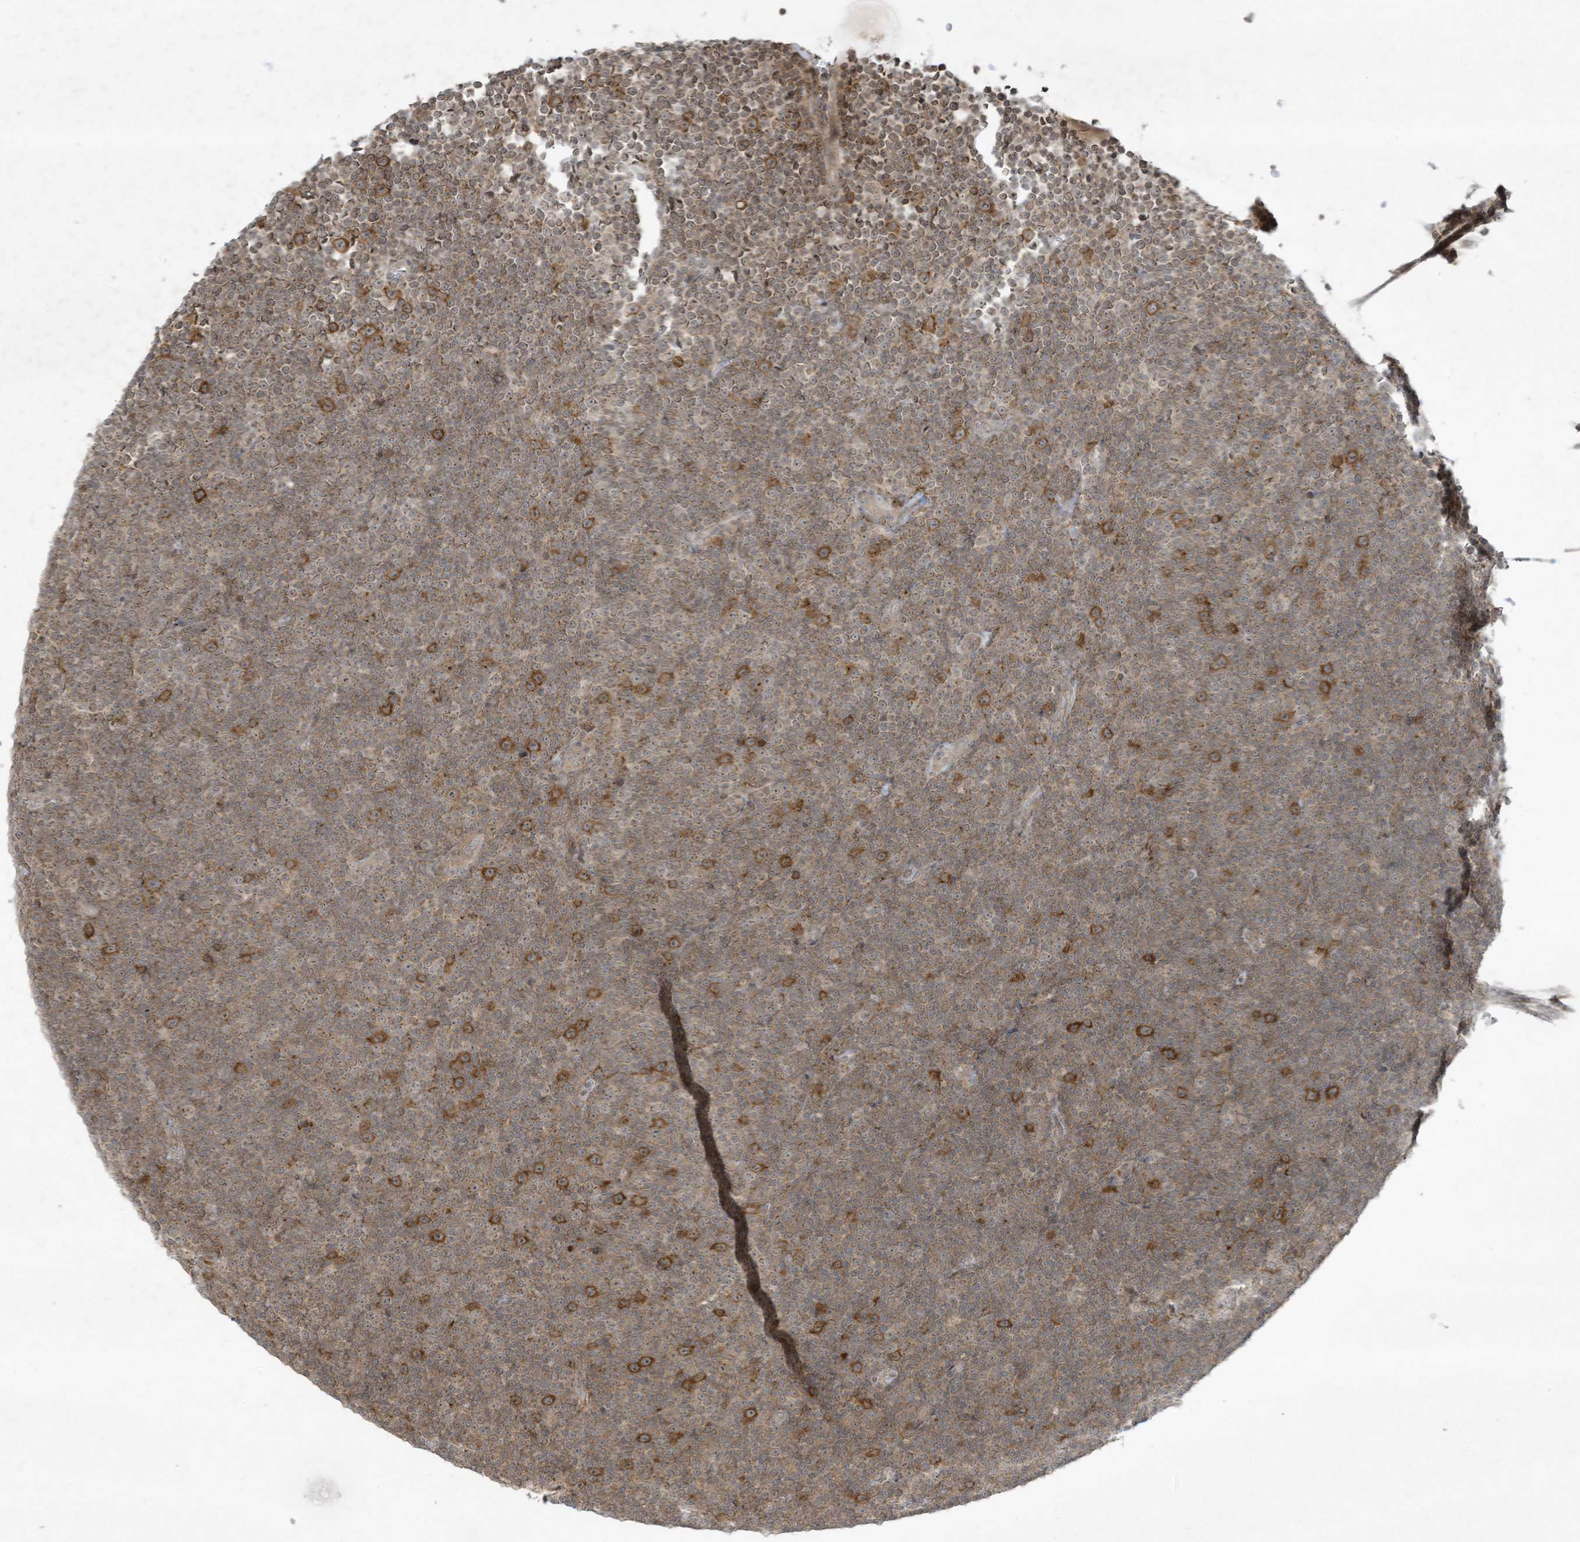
{"staining": {"intensity": "moderate", "quantity": "25%-75%", "location": "cytoplasmic/membranous"}, "tissue": "lymphoma", "cell_type": "Tumor cells", "image_type": "cancer", "snomed": [{"axis": "morphology", "description": "Malignant lymphoma, non-Hodgkin's type, Low grade"}, {"axis": "topography", "description": "Lymph node"}], "caption": "Malignant lymphoma, non-Hodgkin's type (low-grade) stained with a brown dye reveals moderate cytoplasmic/membranous positive staining in approximately 25%-75% of tumor cells.", "gene": "ZNF263", "patient": {"sex": "female", "age": 67}}